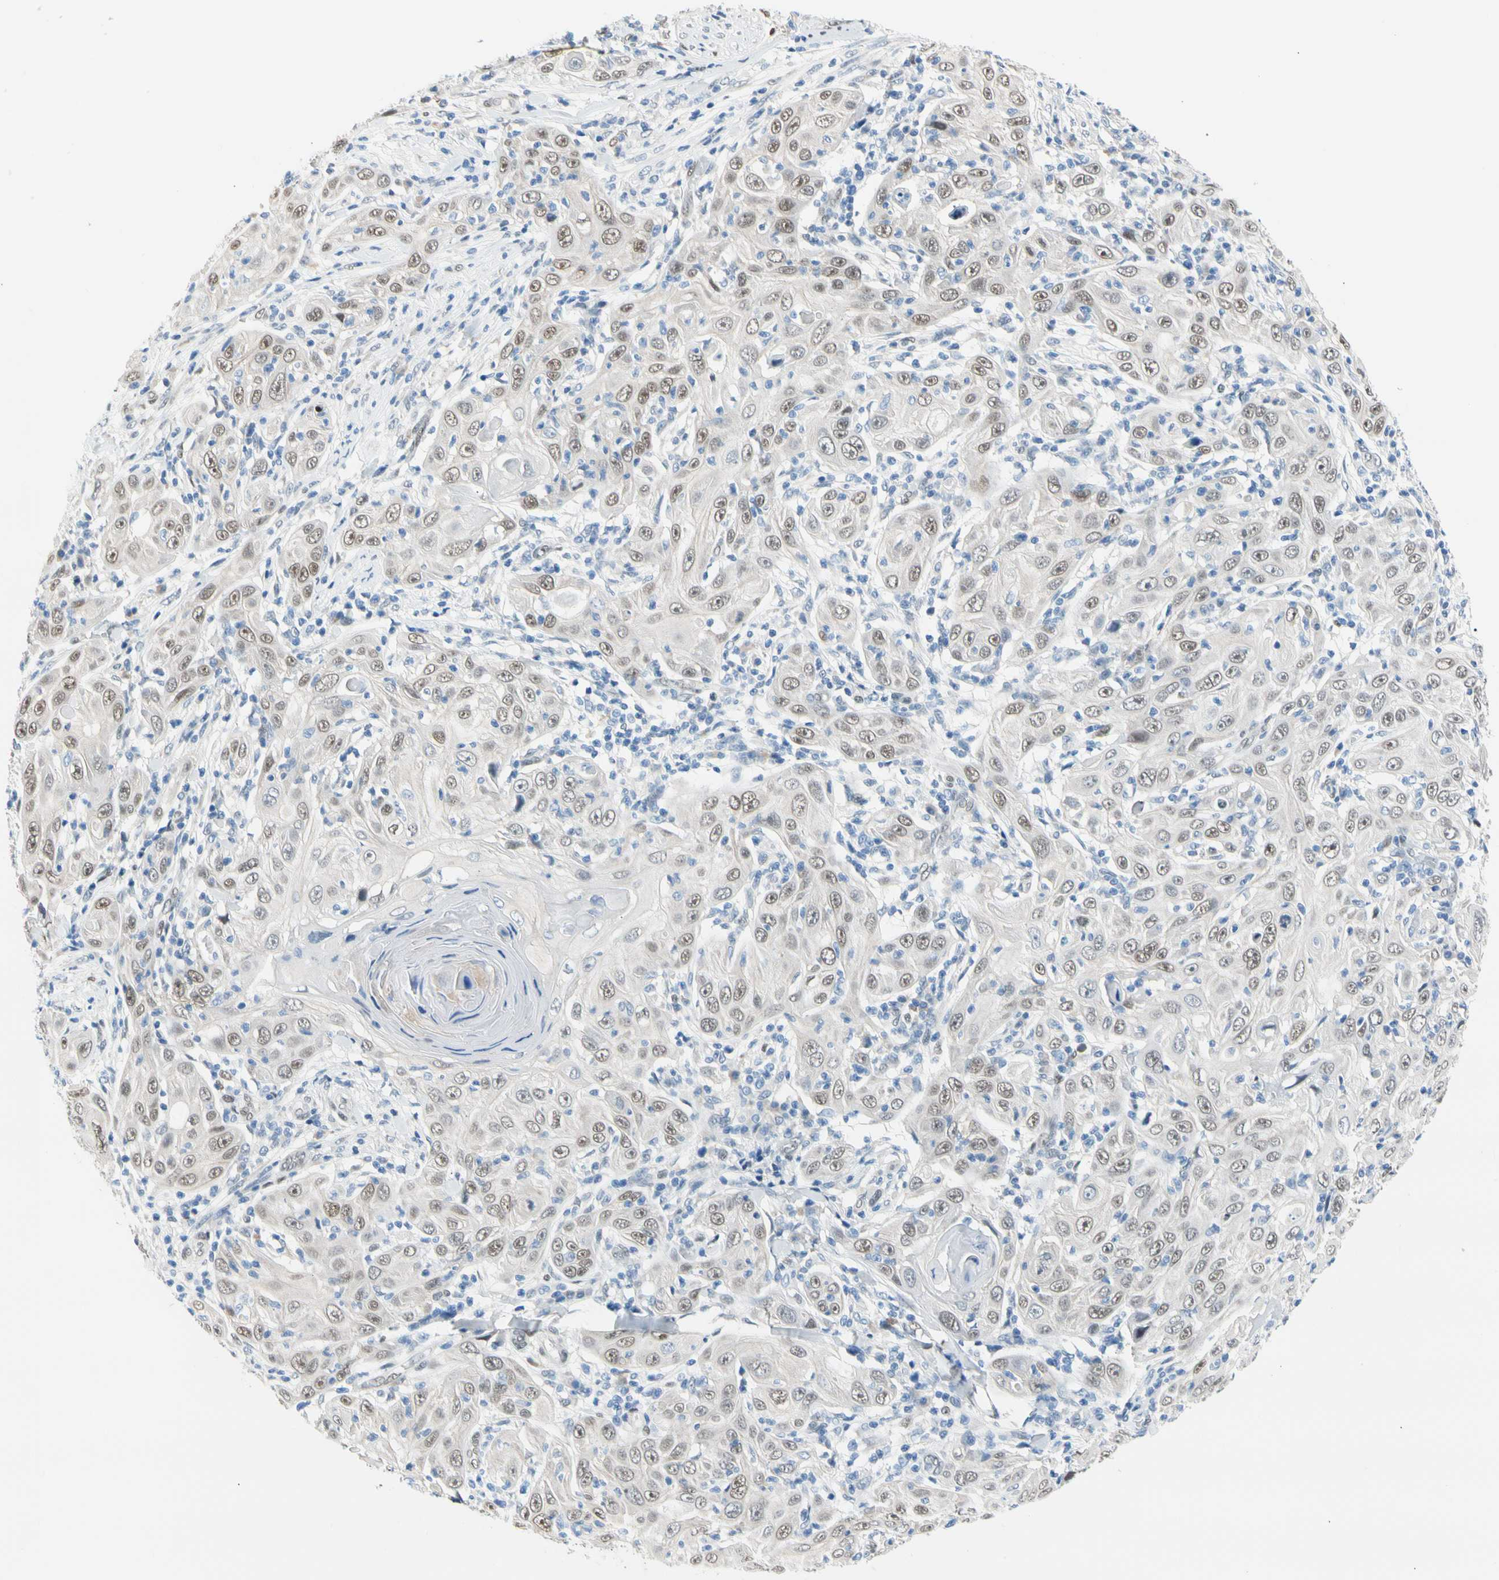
{"staining": {"intensity": "weak", "quantity": ">75%", "location": "nuclear"}, "tissue": "skin cancer", "cell_type": "Tumor cells", "image_type": "cancer", "snomed": [{"axis": "morphology", "description": "Squamous cell carcinoma, NOS"}, {"axis": "topography", "description": "Skin"}], "caption": "DAB immunohistochemical staining of squamous cell carcinoma (skin) exhibits weak nuclear protein staining in about >75% of tumor cells.", "gene": "NFIA", "patient": {"sex": "female", "age": 88}}